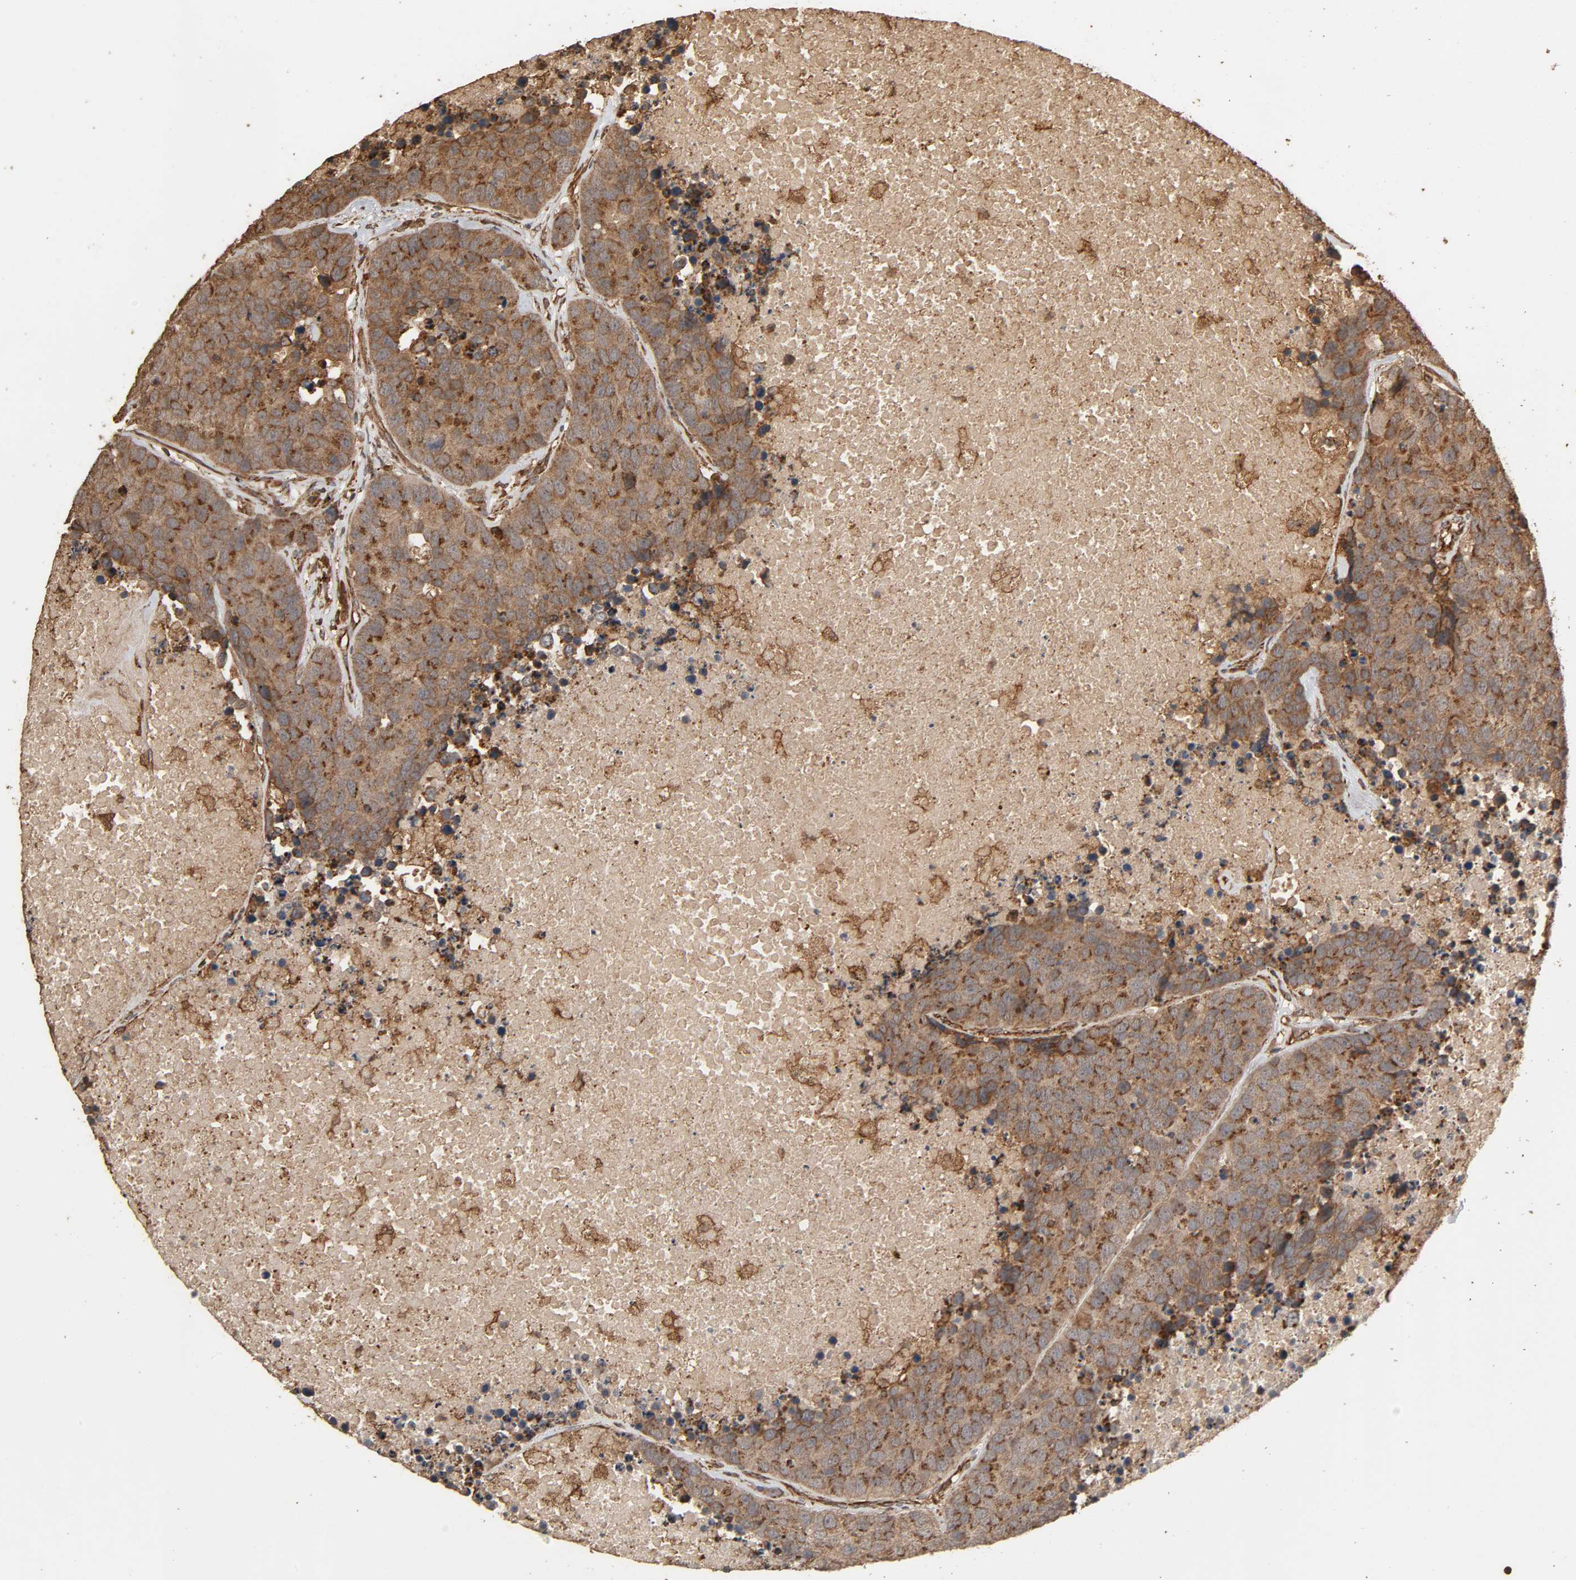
{"staining": {"intensity": "moderate", "quantity": "25%-75%", "location": "cytoplasmic/membranous"}, "tissue": "carcinoid", "cell_type": "Tumor cells", "image_type": "cancer", "snomed": [{"axis": "morphology", "description": "Carcinoid, malignant, NOS"}, {"axis": "topography", "description": "Lung"}], "caption": "Carcinoid stained for a protein (brown) displays moderate cytoplasmic/membranous positive expression in approximately 25%-75% of tumor cells.", "gene": "RPS6KA6", "patient": {"sex": "male", "age": 60}}